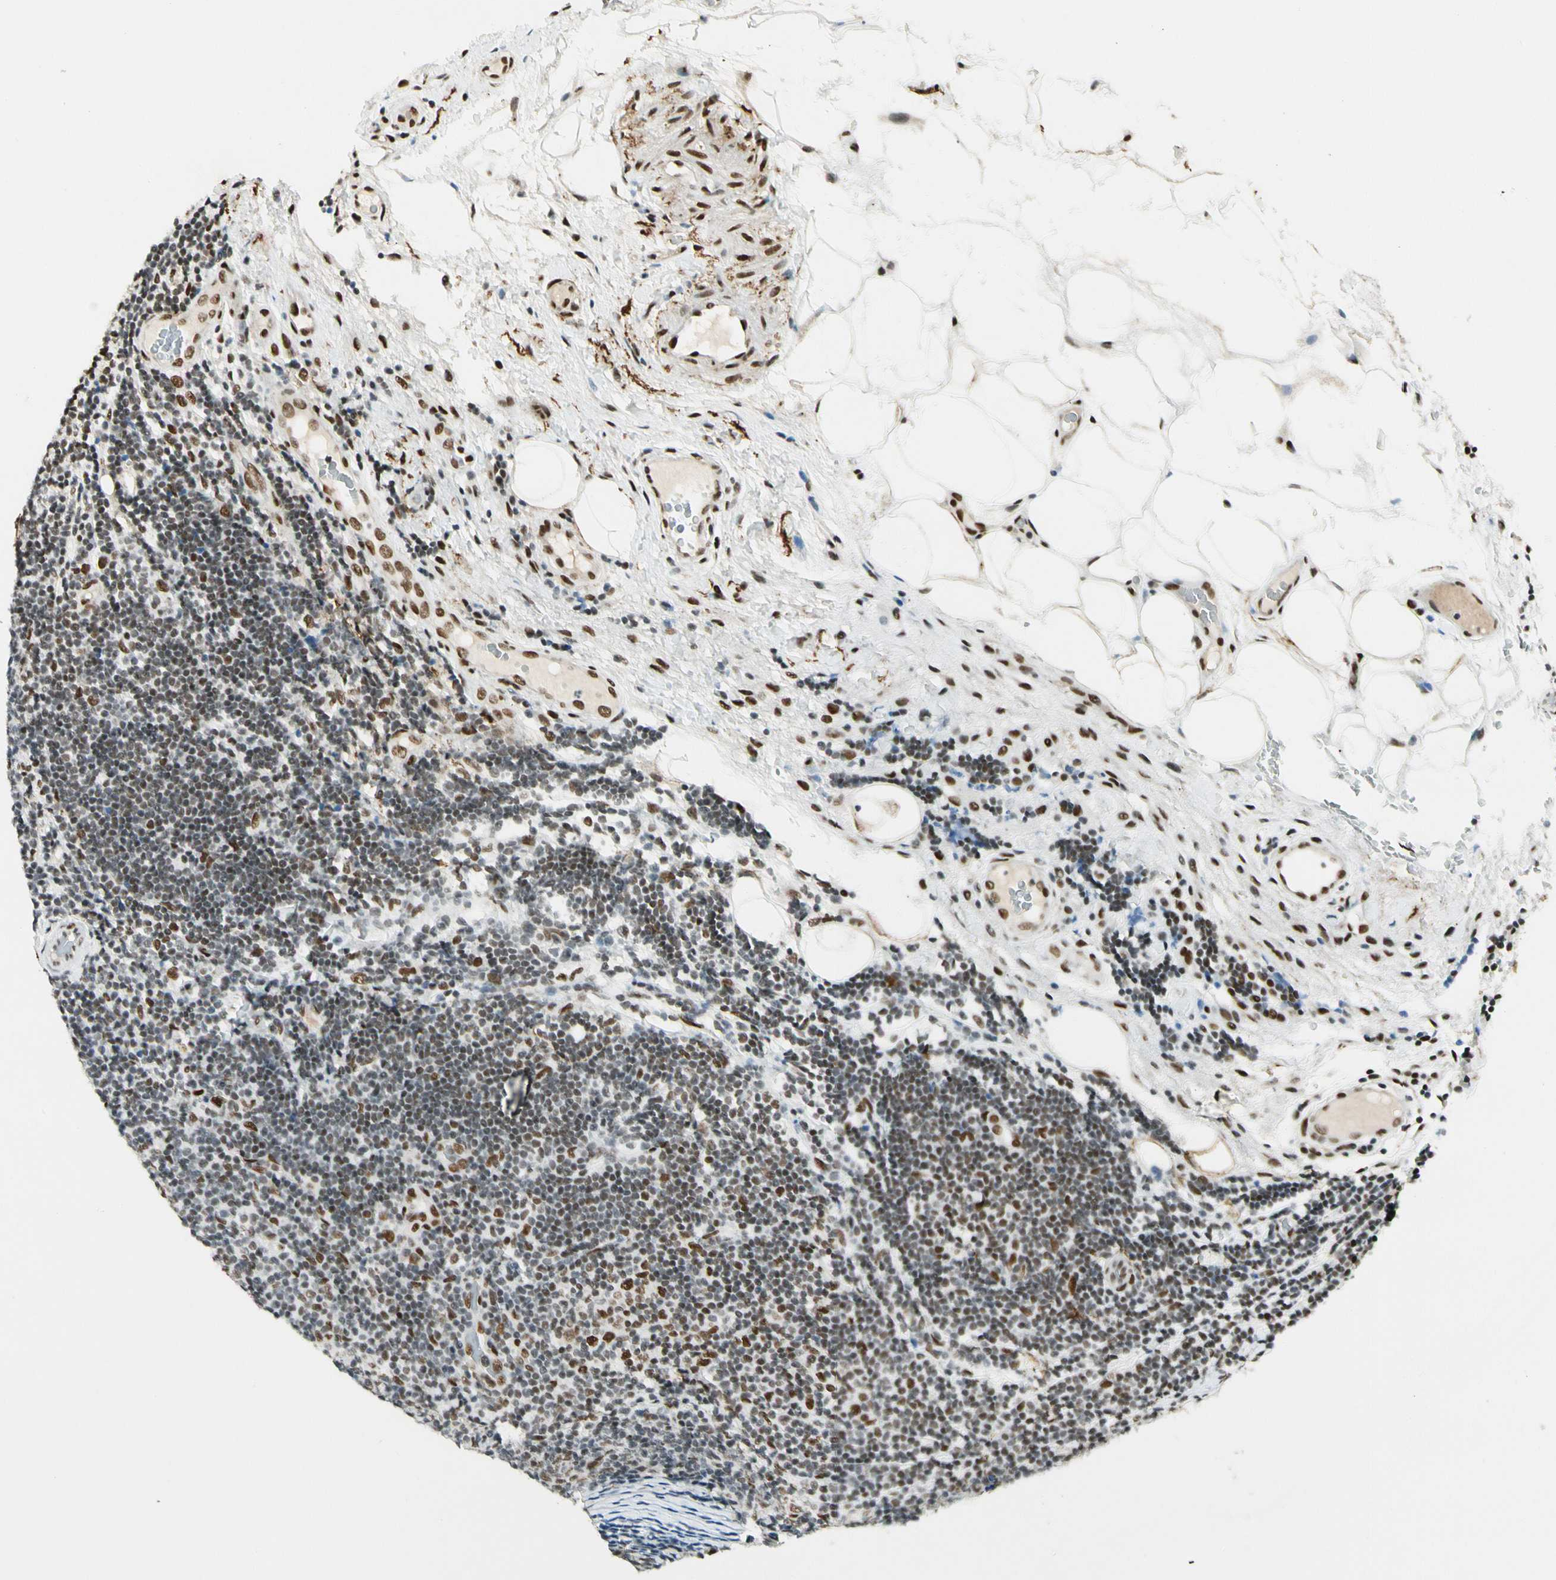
{"staining": {"intensity": "strong", "quantity": ">75%", "location": "nuclear"}, "tissue": "lymphoma", "cell_type": "Tumor cells", "image_type": "cancer", "snomed": [{"axis": "morphology", "description": "Malignant lymphoma, non-Hodgkin's type, Low grade"}, {"axis": "topography", "description": "Lymph node"}], "caption": "Immunohistochemical staining of lymphoma shows high levels of strong nuclear positivity in approximately >75% of tumor cells.", "gene": "FUS", "patient": {"sex": "male", "age": 83}}